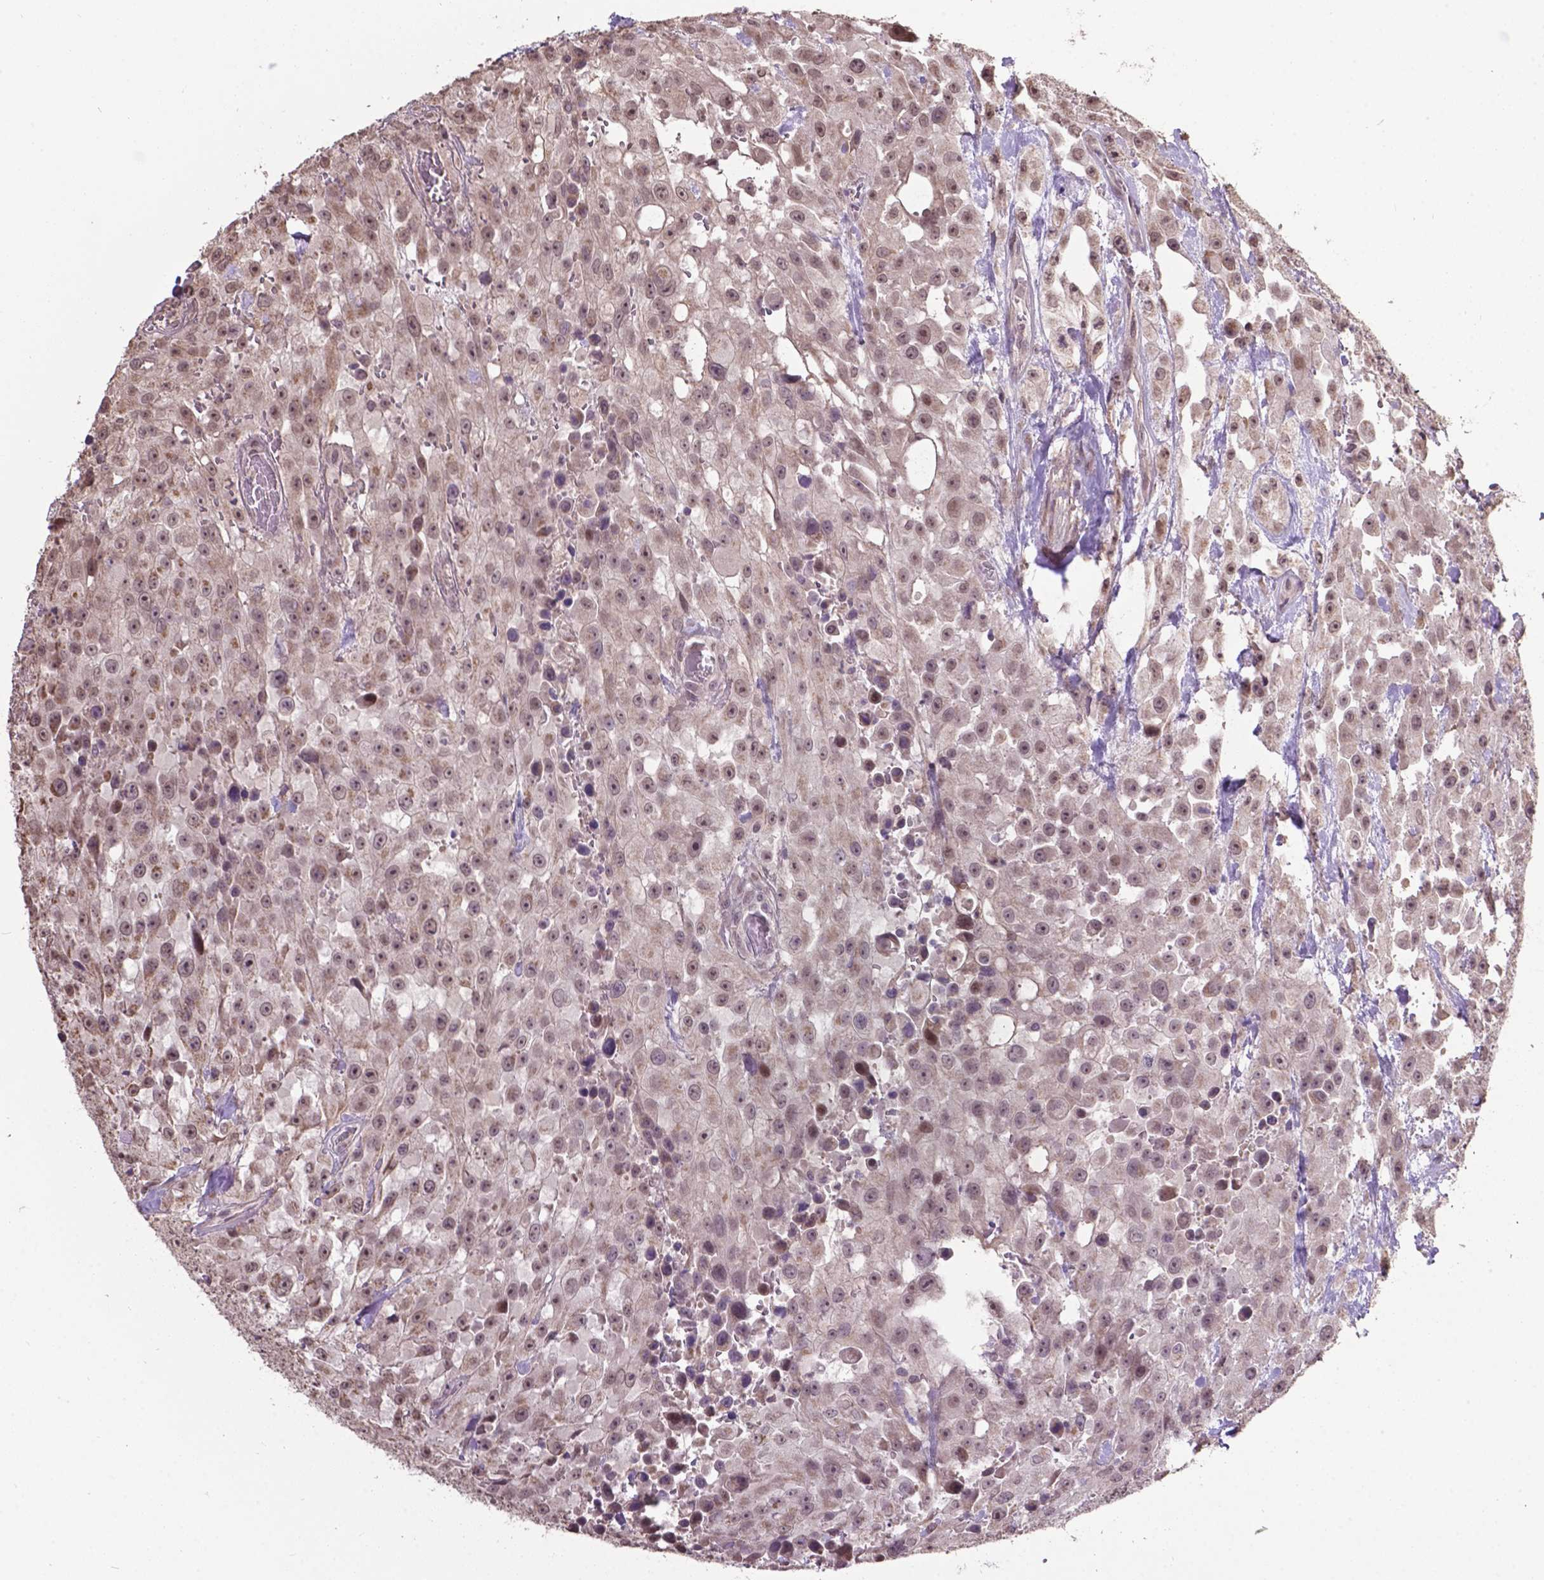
{"staining": {"intensity": "weak", "quantity": "25%-75%", "location": "cytoplasmic/membranous,nuclear"}, "tissue": "urothelial cancer", "cell_type": "Tumor cells", "image_type": "cancer", "snomed": [{"axis": "morphology", "description": "Urothelial carcinoma, High grade"}, {"axis": "topography", "description": "Urinary bladder"}], "caption": "Immunohistochemistry of urothelial cancer demonstrates low levels of weak cytoplasmic/membranous and nuclear expression in about 25%-75% of tumor cells. The protein is stained brown, and the nuclei are stained in blue (DAB IHC with brightfield microscopy, high magnification).", "gene": "GLRA2", "patient": {"sex": "male", "age": 79}}